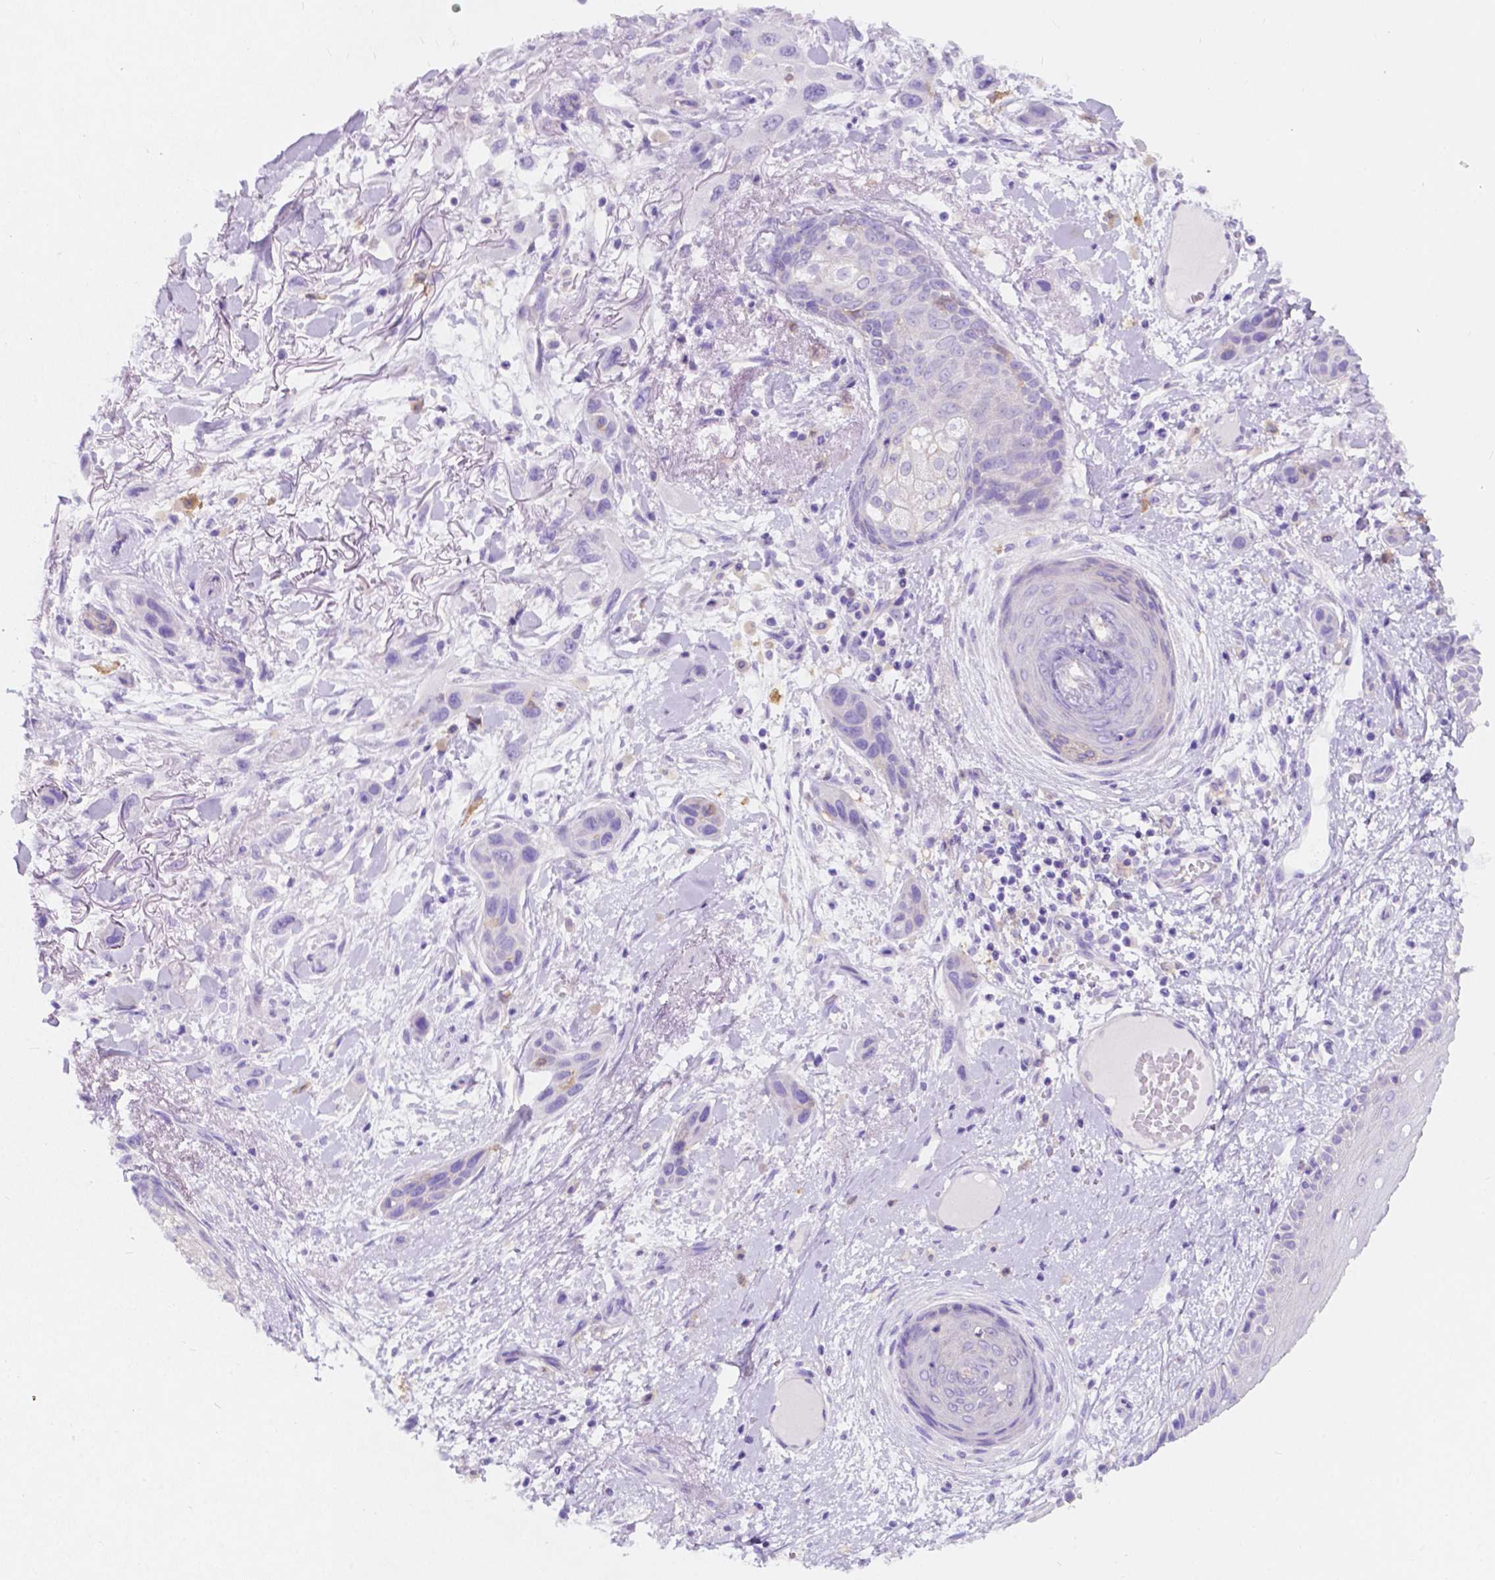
{"staining": {"intensity": "weak", "quantity": "<25%", "location": "cytoplasmic/membranous"}, "tissue": "skin cancer", "cell_type": "Tumor cells", "image_type": "cancer", "snomed": [{"axis": "morphology", "description": "Squamous cell carcinoma, NOS"}, {"axis": "topography", "description": "Skin"}], "caption": "Tumor cells are negative for brown protein staining in squamous cell carcinoma (skin).", "gene": "GNAO1", "patient": {"sex": "male", "age": 79}}